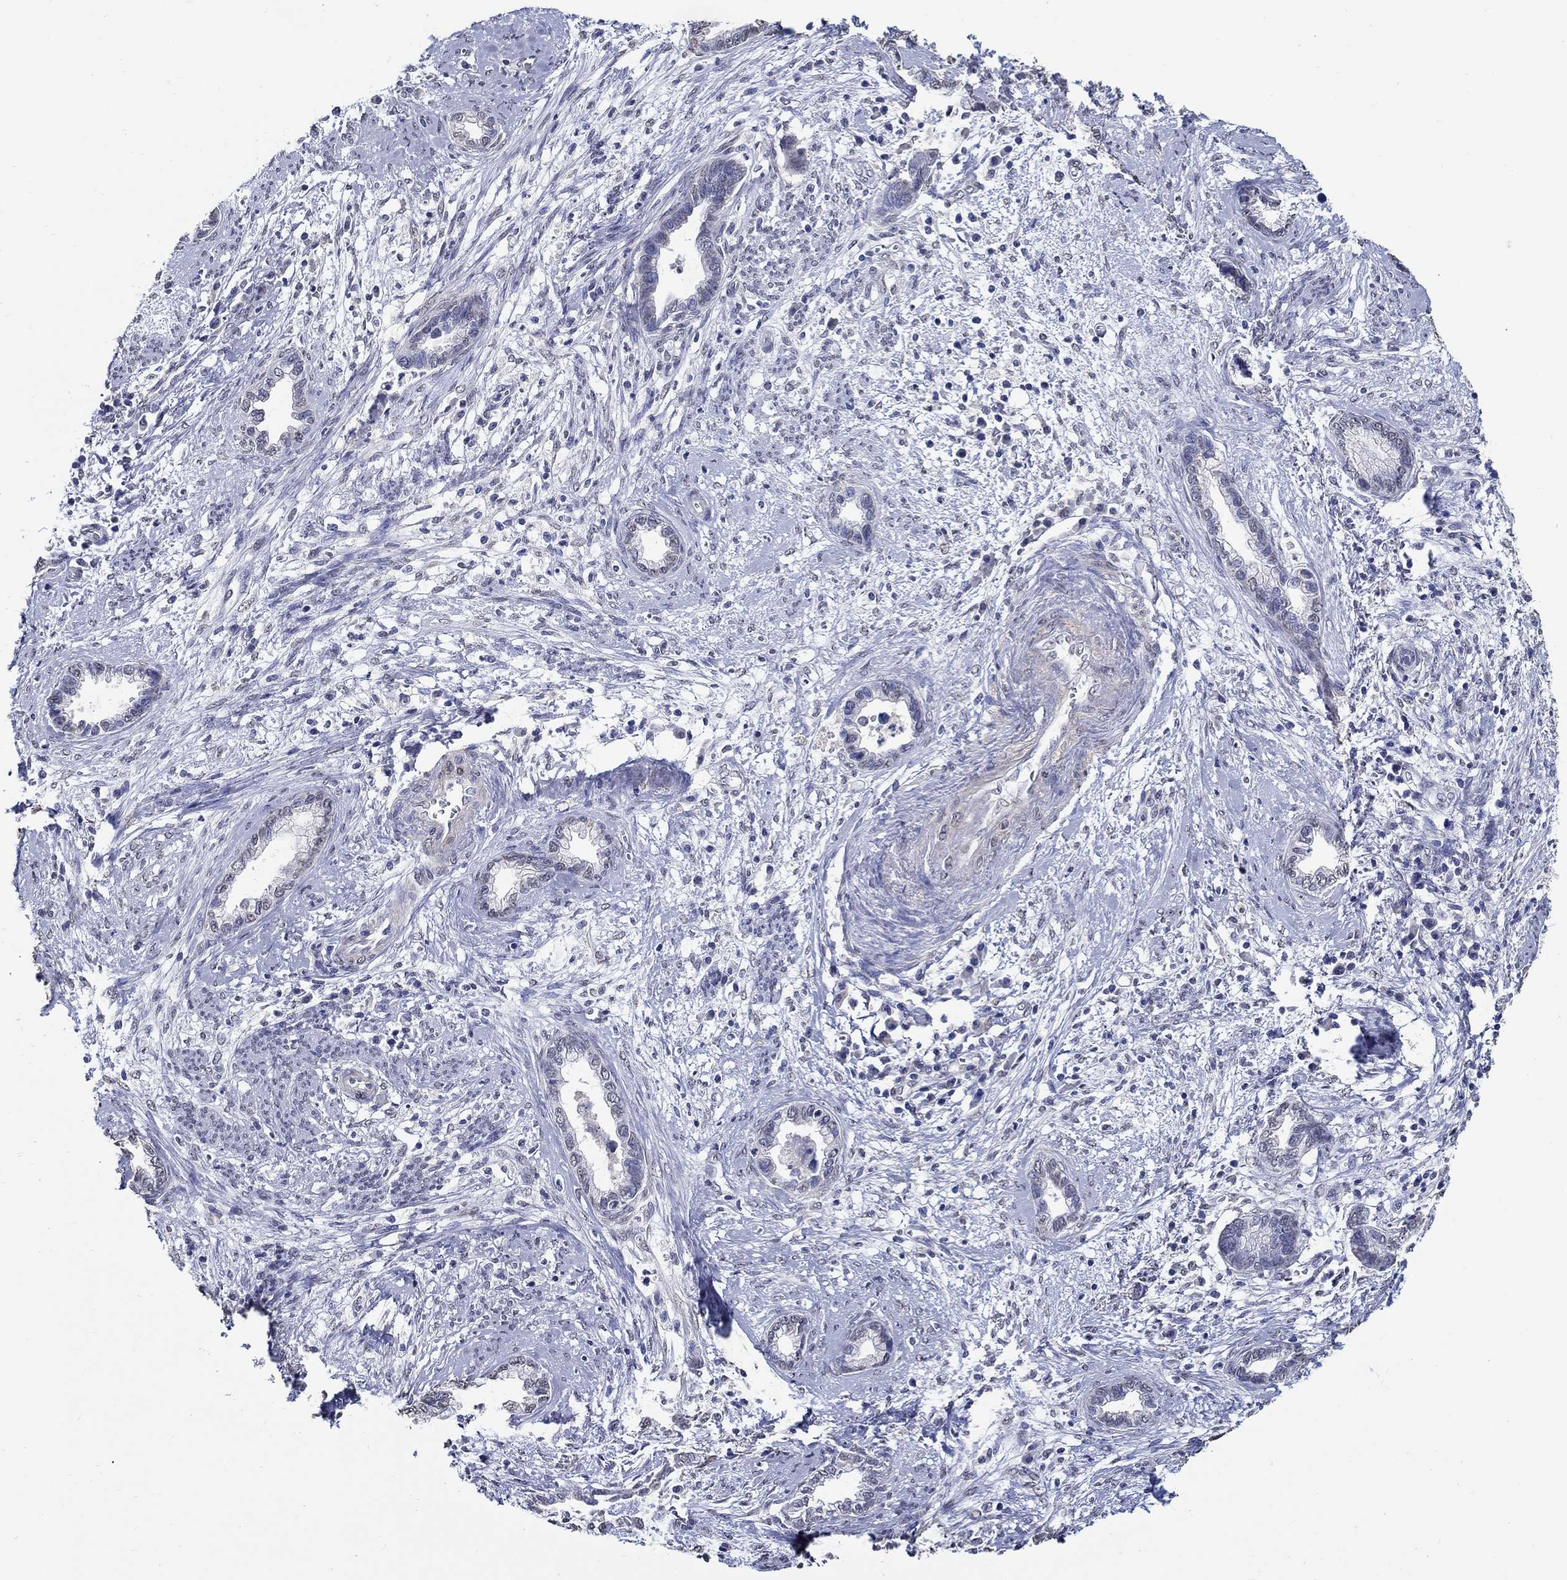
{"staining": {"intensity": "negative", "quantity": "none", "location": "none"}, "tissue": "cervical cancer", "cell_type": "Tumor cells", "image_type": "cancer", "snomed": [{"axis": "morphology", "description": "Adenocarcinoma, NOS"}, {"axis": "topography", "description": "Cervix"}], "caption": "High power microscopy image of an immunohistochemistry image of cervical adenocarcinoma, revealing no significant staining in tumor cells. (DAB (3,3'-diaminobenzidine) IHC visualized using brightfield microscopy, high magnification).", "gene": "PDE1B", "patient": {"sex": "female", "age": 62}}